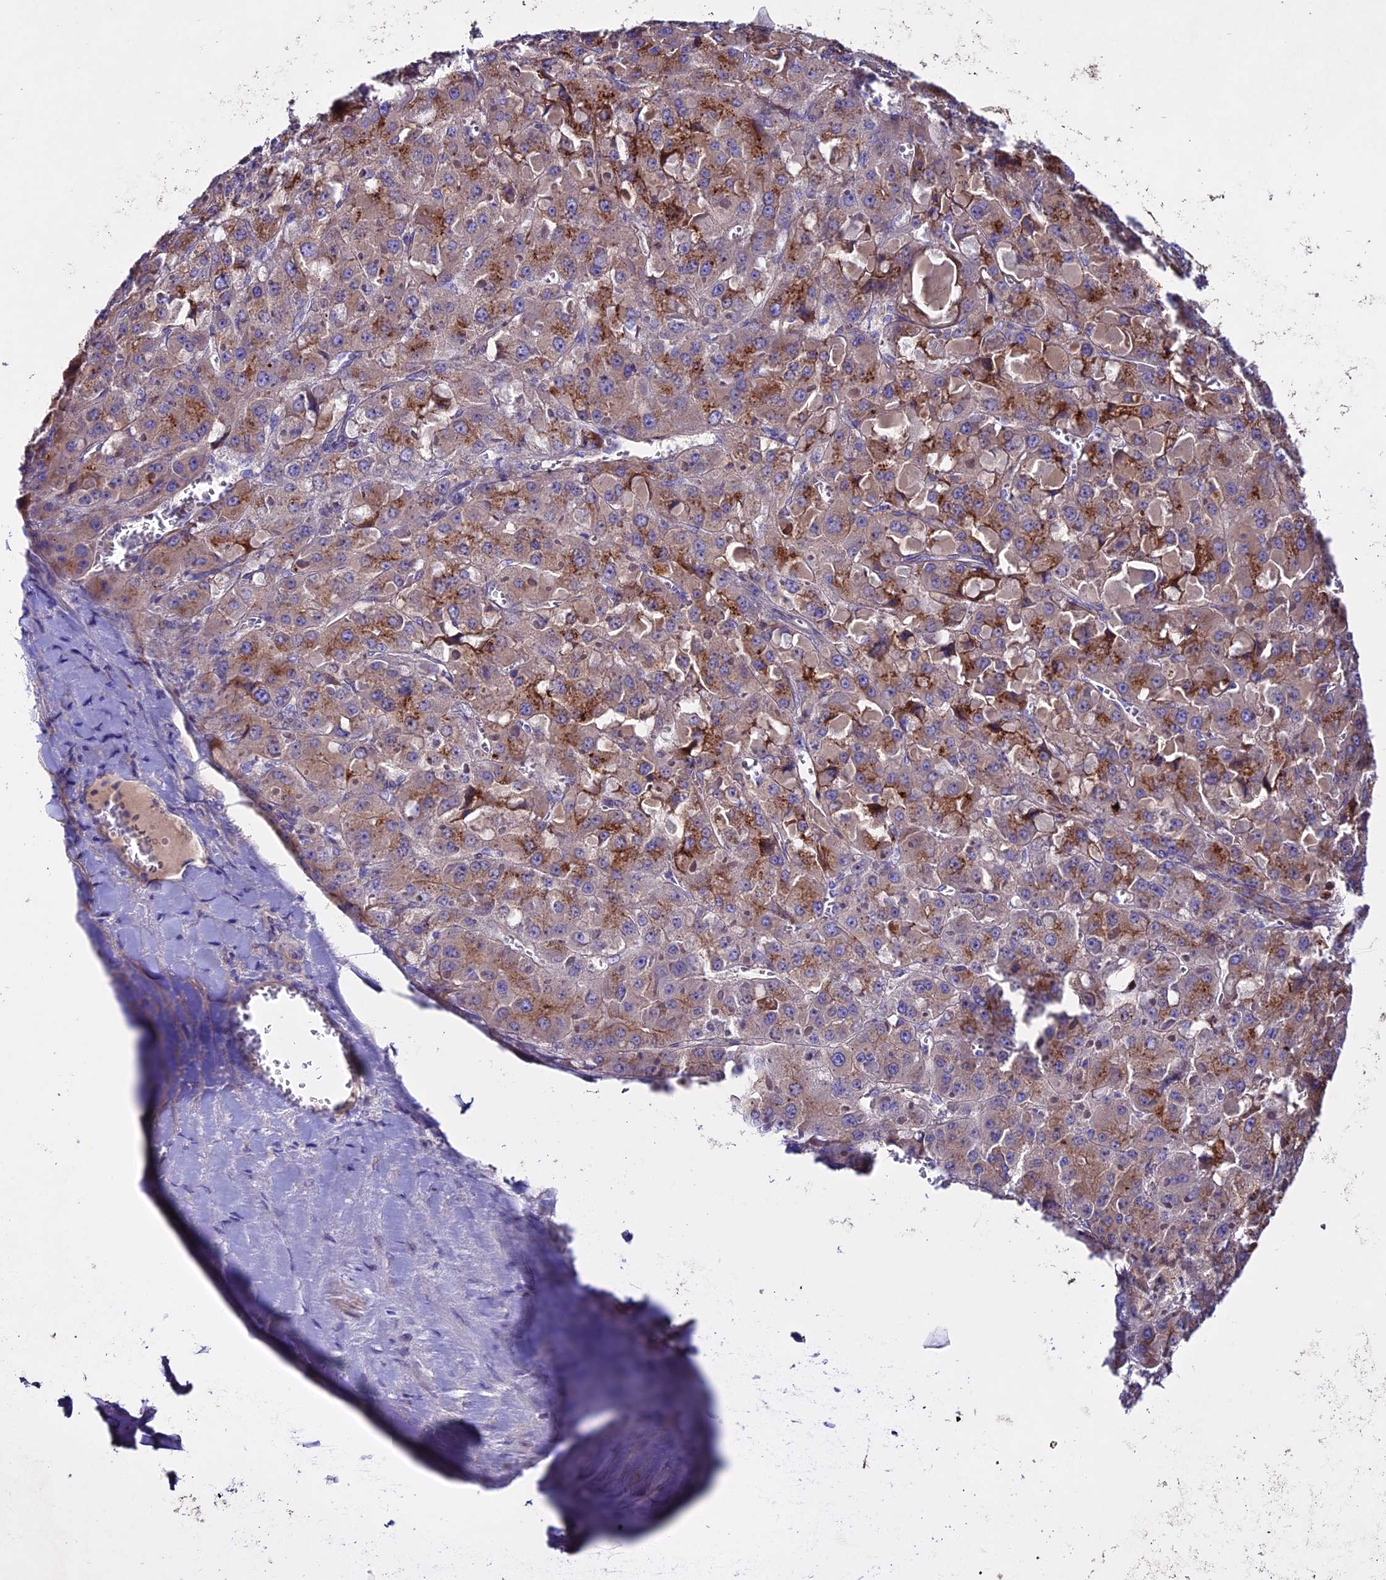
{"staining": {"intensity": "moderate", "quantity": "25%-75%", "location": "cytoplasmic/membranous"}, "tissue": "liver cancer", "cell_type": "Tumor cells", "image_type": "cancer", "snomed": [{"axis": "morphology", "description": "Carcinoma, Hepatocellular, NOS"}, {"axis": "topography", "description": "Liver"}], "caption": "Liver cancer (hepatocellular carcinoma) was stained to show a protein in brown. There is medium levels of moderate cytoplasmic/membranous positivity in approximately 25%-75% of tumor cells. The staining was performed using DAB (3,3'-diaminobenzidine), with brown indicating positive protein expression. Nuclei are stained blue with hematoxylin.", "gene": "OR51Q1", "patient": {"sex": "female", "age": 73}}